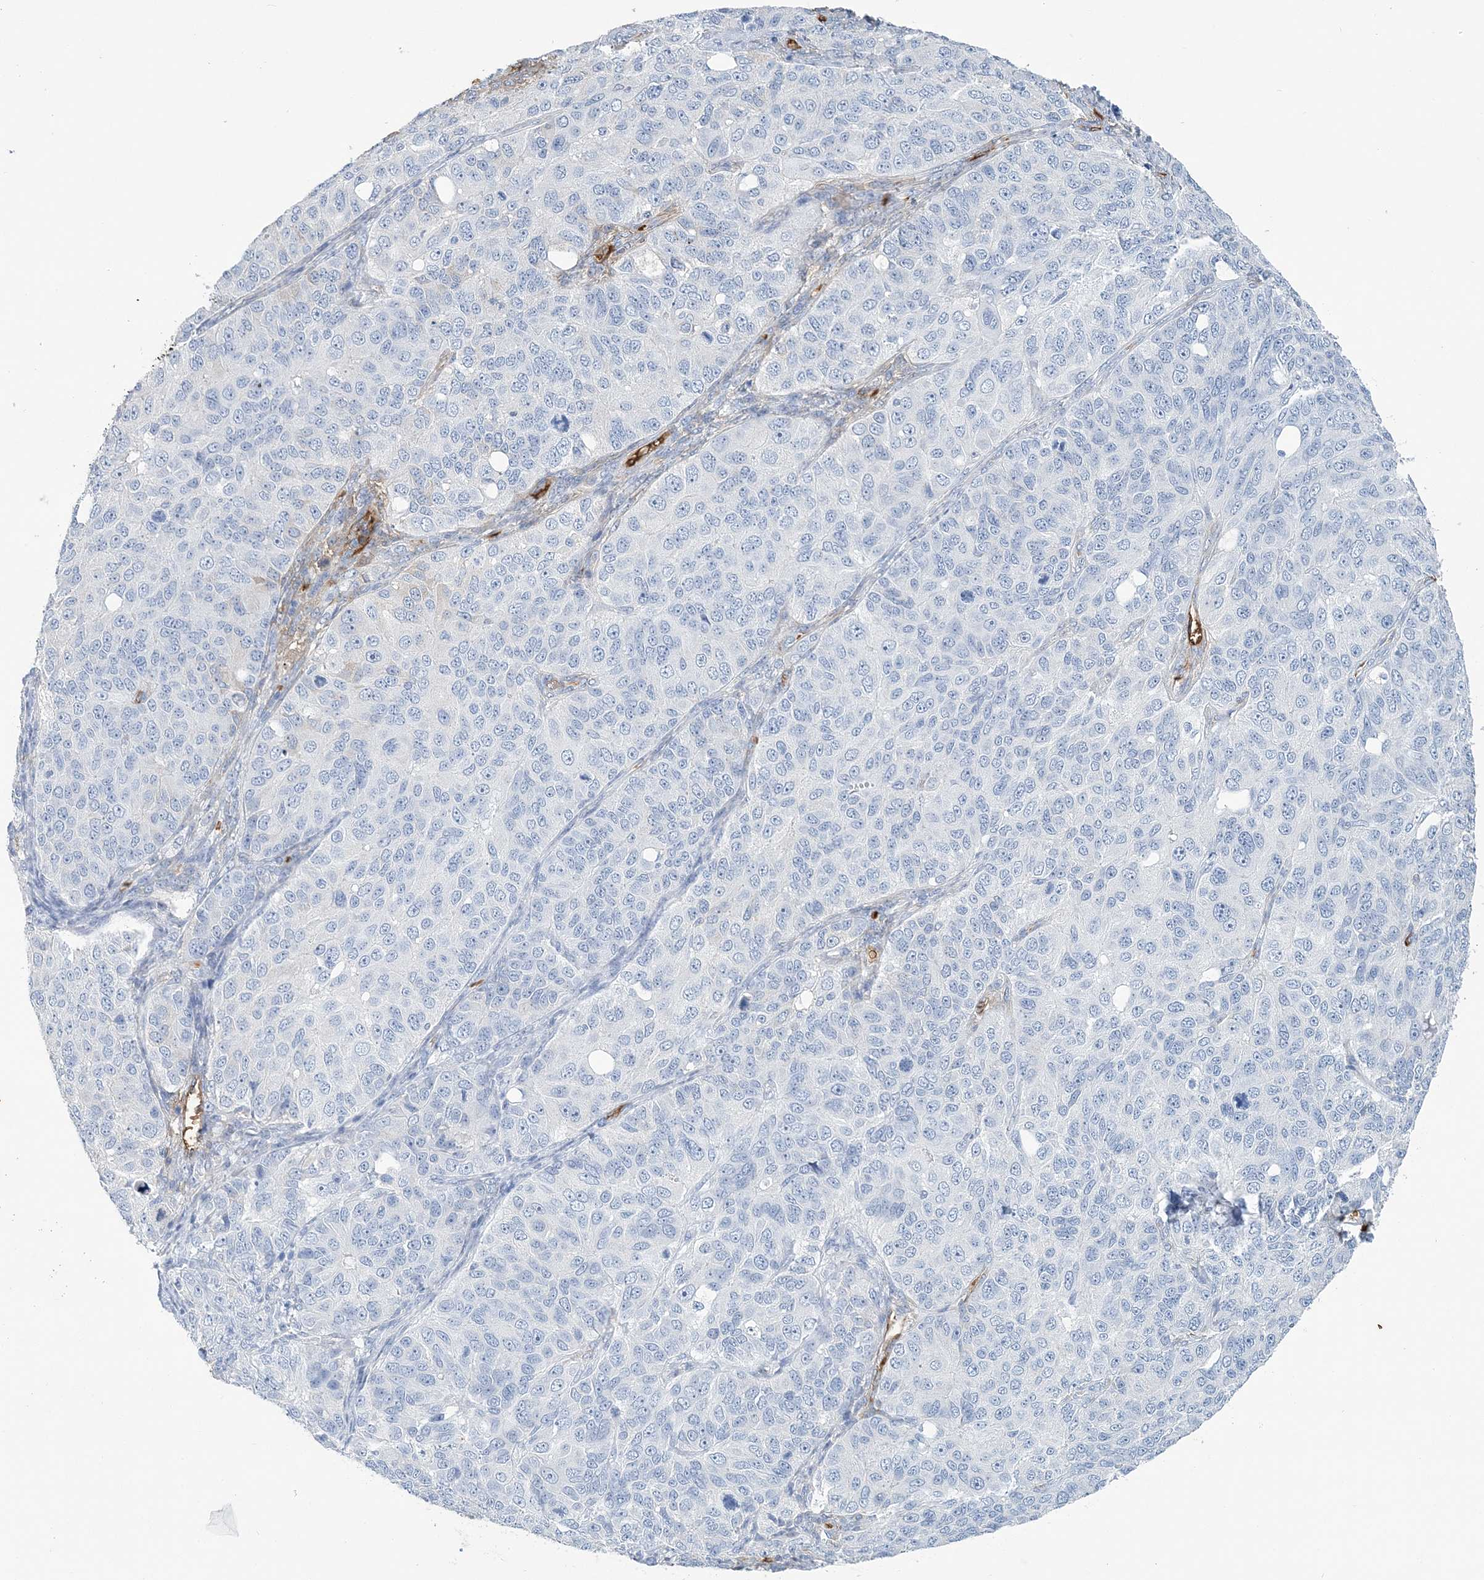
{"staining": {"intensity": "negative", "quantity": "none", "location": "none"}, "tissue": "ovarian cancer", "cell_type": "Tumor cells", "image_type": "cancer", "snomed": [{"axis": "morphology", "description": "Carcinoma, endometroid"}, {"axis": "topography", "description": "Ovary"}], "caption": "Tumor cells are negative for brown protein staining in ovarian endometroid carcinoma.", "gene": "HBD", "patient": {"sex": "female", "age": 51}}